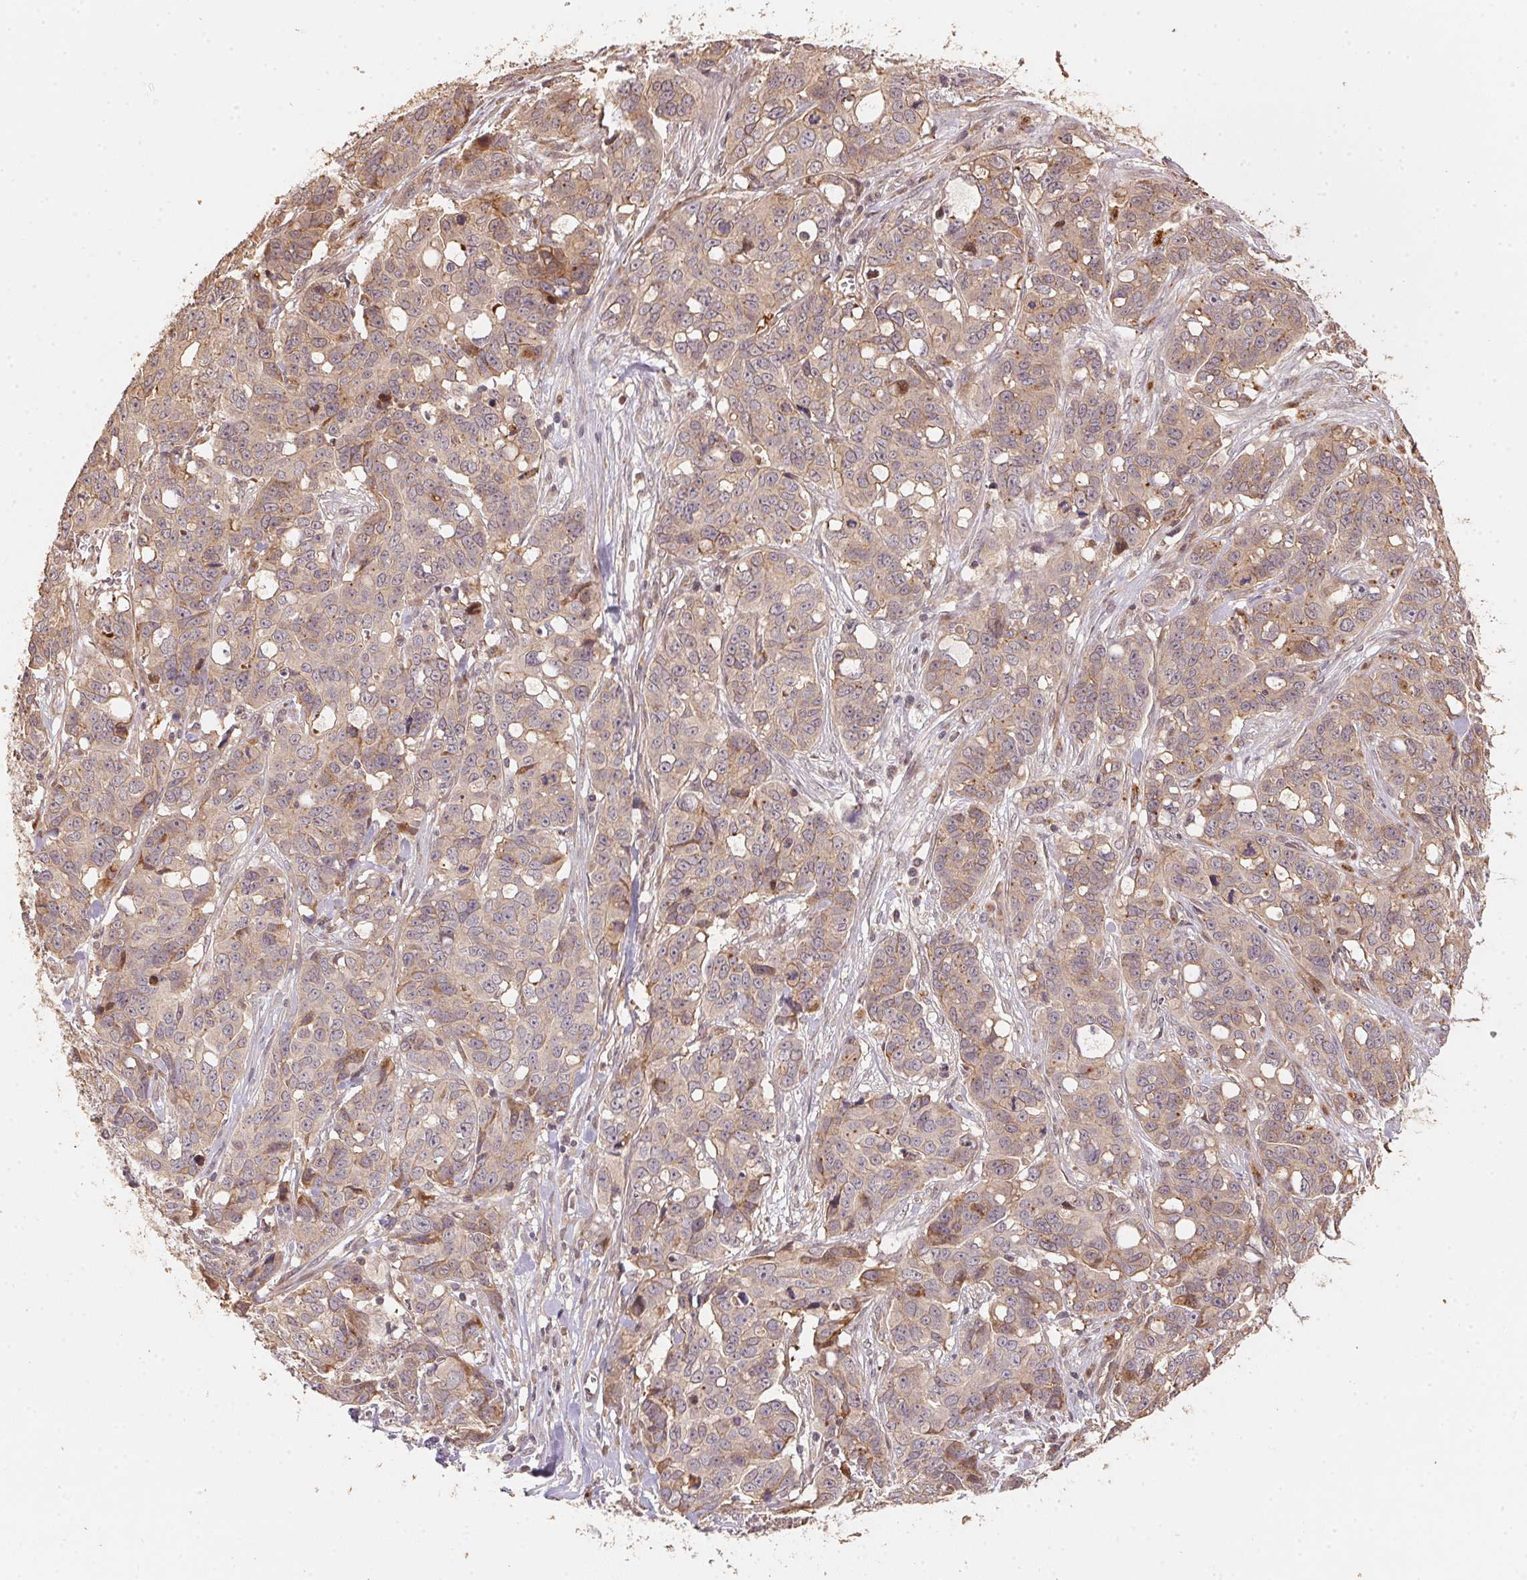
{"staining": {"intensity": "weak", "quantity": "25%-75%", "location": "cytoplasmic/membranous"}, "tissue": "ovarian cancer", "cell_type": "Tumor cells", "image_type": "cancer", "snomed": [{"axis": "morphology", "description": "Carcinoma, endometroid"}, {"axis": "topography", "description": "Ovary"}], "caption": "An immunohistochemistry histopathology image of tumor tissue is shown. Protein staining in brown highlights weak cytoplasmic/membranous positivity in endometroid carcinoma (ovarian) within tumor cells.", "gene": "TMEM222", "patient": {"sex": "female", "age": 78}}